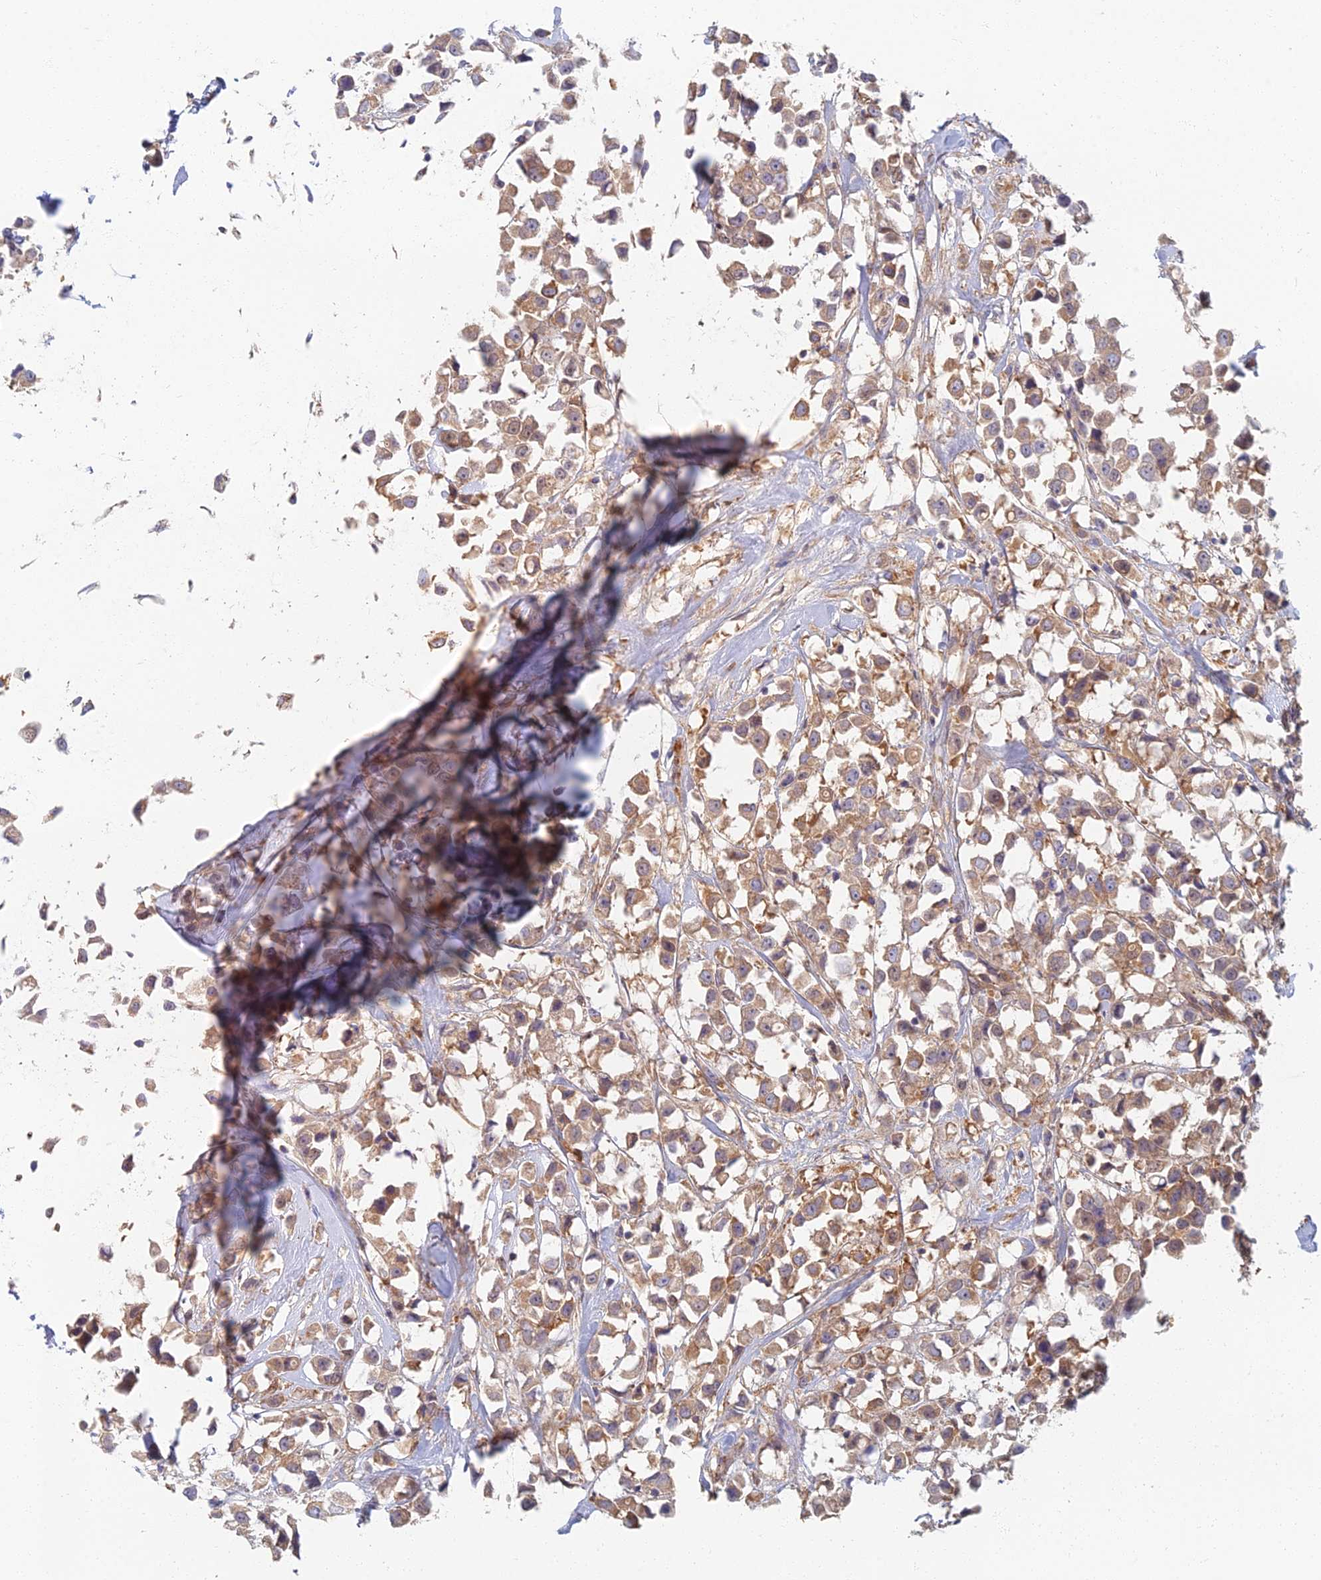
{"staining": {"intensity": "moderate", "quantity": ">75%", "location": "cytoplasmic/membranous"}, "tissue": "breast cancer", "cell_type": "Tumor cells", "image_type": "cancer", "snomed": [{"axis": "morphology", "description": "Duct carcinoma"}, {"axis": "topography", "description": "Breast"}], "caption": "Immunohistochemistry (IHC) of human breast intraductal carcinoma reveals medium levels of moderate cytoplasmic/membranous positivity in about >75% of tumor cells. Using DAB (3,3'-diaminobenzidine) (brown) and hematoxylin (blue) stains, captured at high magnification using brightfield microscopy.", "gene": "RBSN", "patient": {"sex": "female", "age": 61}}